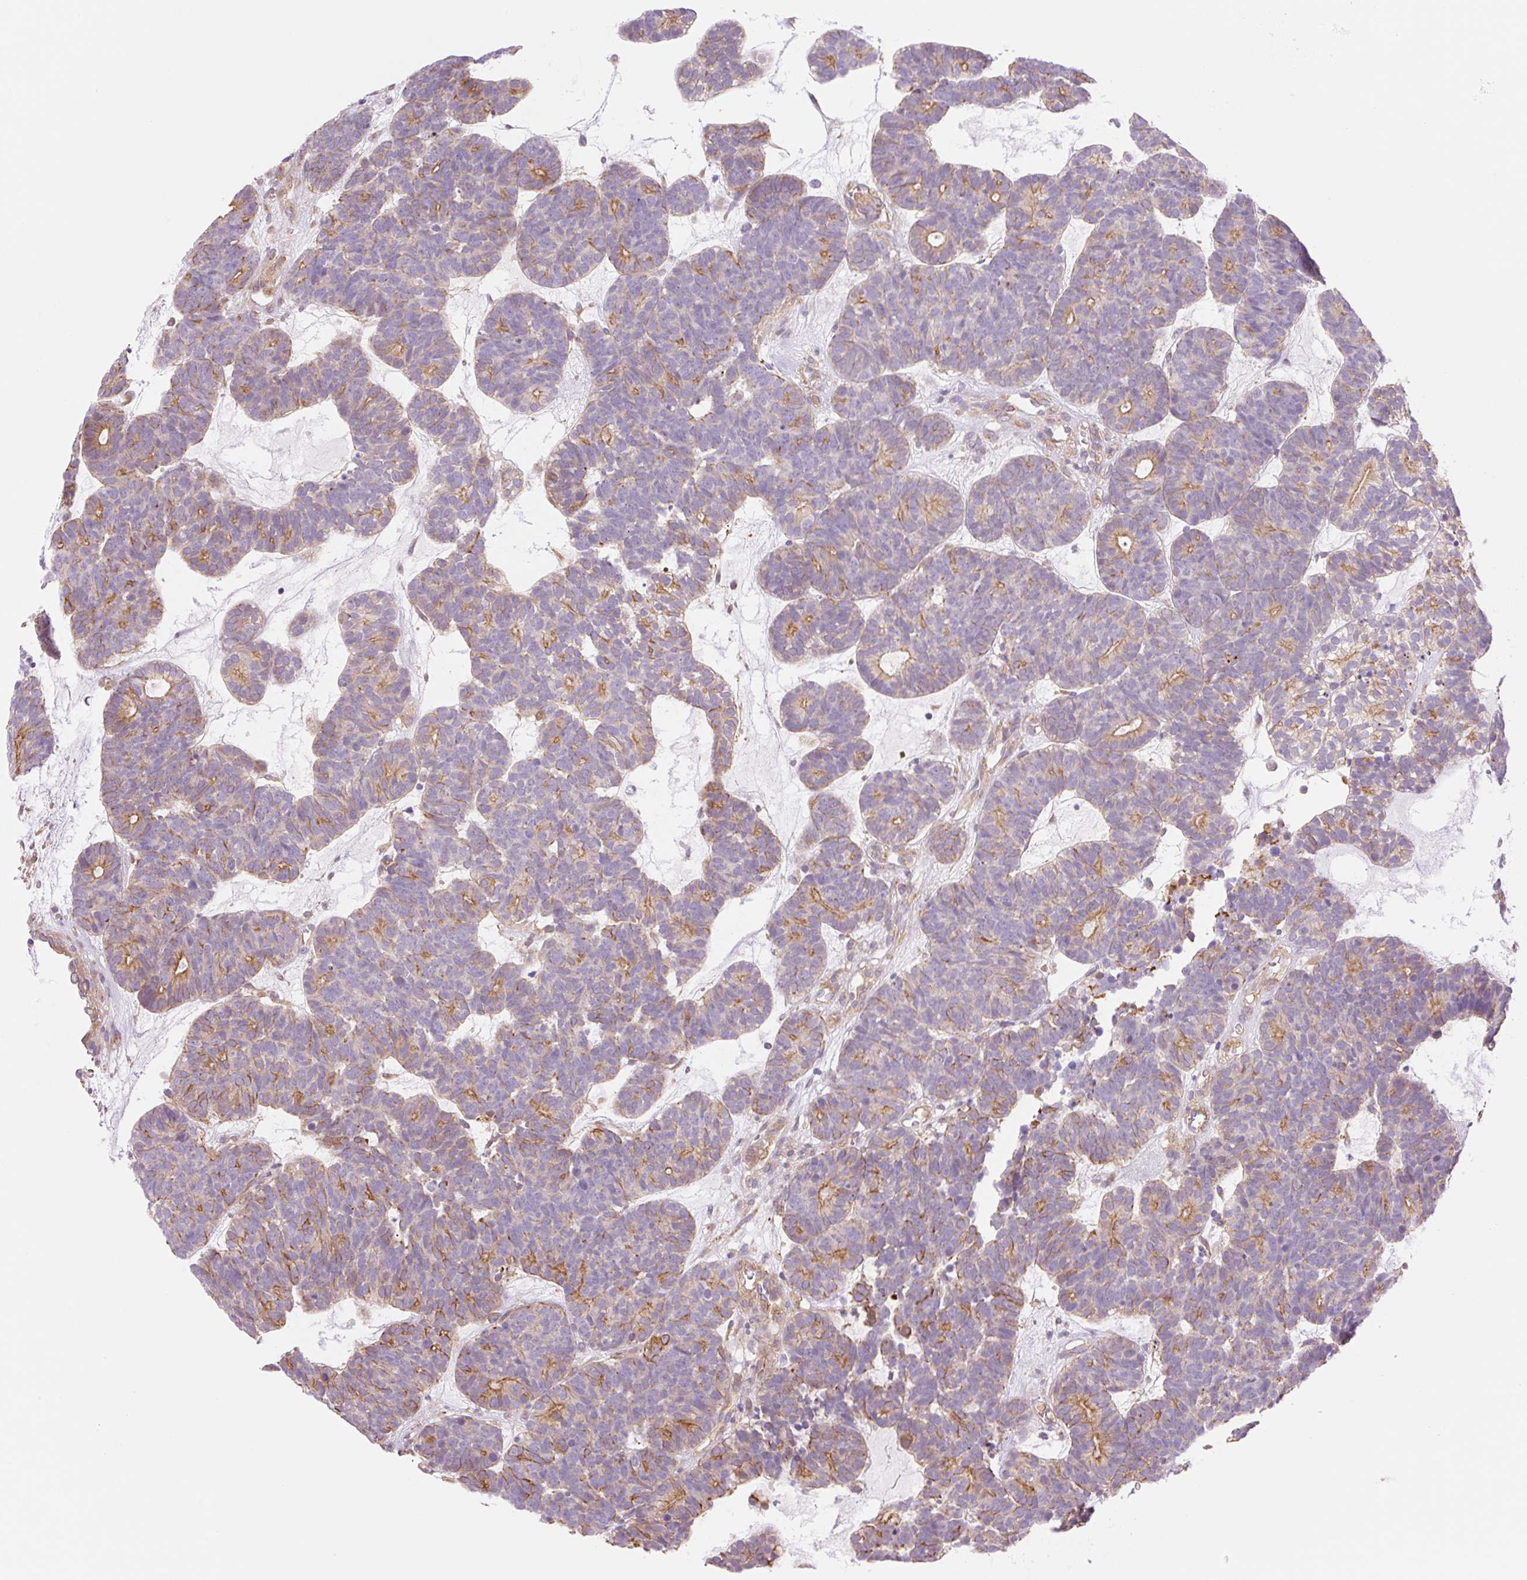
{"staining": {"intensity": "moderate", "quantity": "25%-75%", "location": "cytoplasmic/membranous"}, "tissue": "head and neck cancer", "cell_type": "Tumor cells", "image_type": "cancer", "snomed": [{"axis": "morphology", "description": "Adenocarcinoma, NOS"}, {"axis": "topography", "description": "Head-Neck"}], "caption": "This image displays IHC staining of adenocarcinoma (head and neck), with medium moderate cytoplasmic/membranous staining in about 25%-75% of tumor cells.", "gene": "NLRP5", "patient": {"sex": "female", "age": 81}}